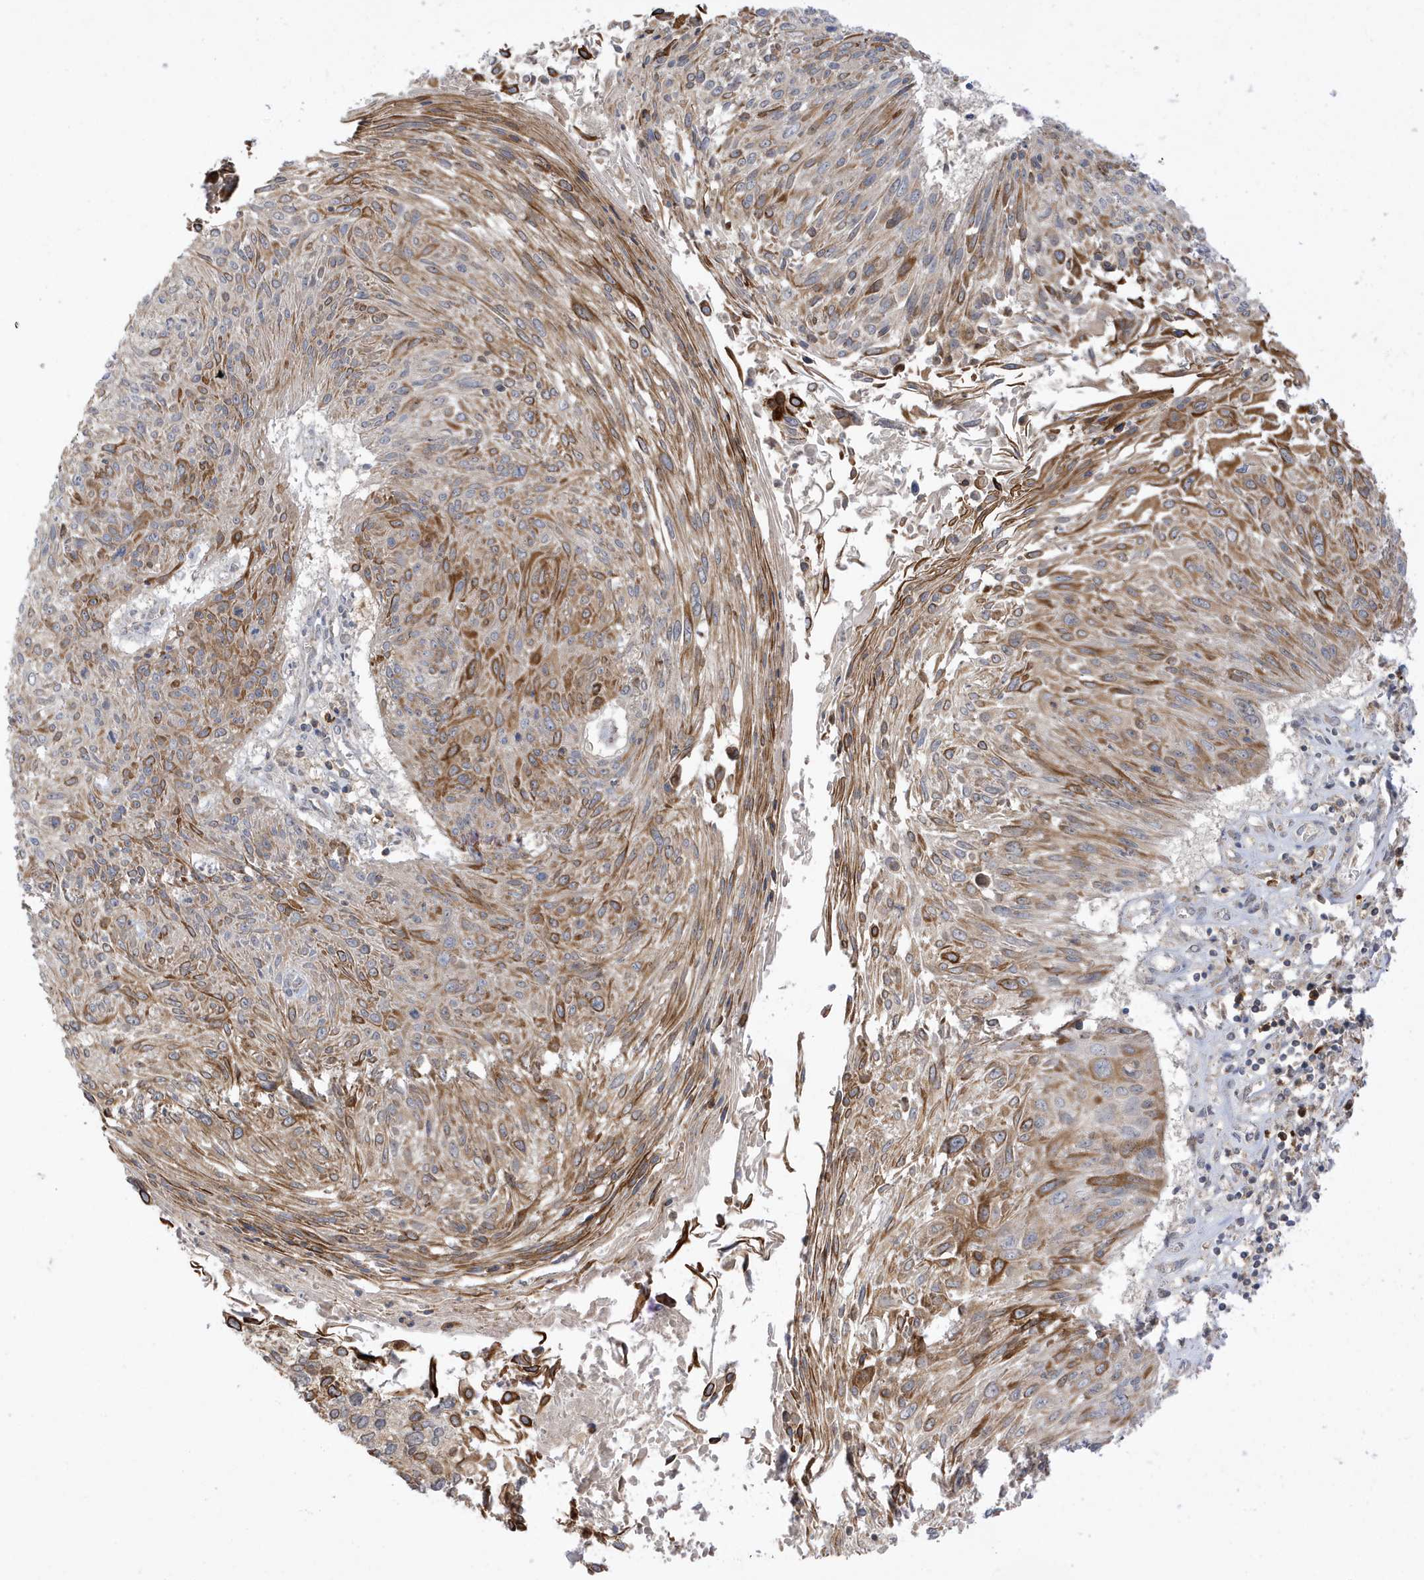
{"staining": {"intensity": "moderate", "quantity": ">75%", "location": "cytoplasmic/membranous"}, "tissue": "cervical cancer", "cell_type": "Tumor cells", "image_type": "cancer", "snomed": [{"axis": "morphology", "description": "Squamous cell carcinoma, NOS"}, {"axis": "topography", "description": "Cervix"}], "caption": "This photomicrograph displays cervical cancer (squamous cell carcinoma) stained with IHC to label a protein in brown. The cytoplasmic/membranous of tumor cells show moderate positivity for the protein. Nuclei are counter-stained blue.", "gene": "NPPC", "patient": {"sex": "female", "age": 51}}